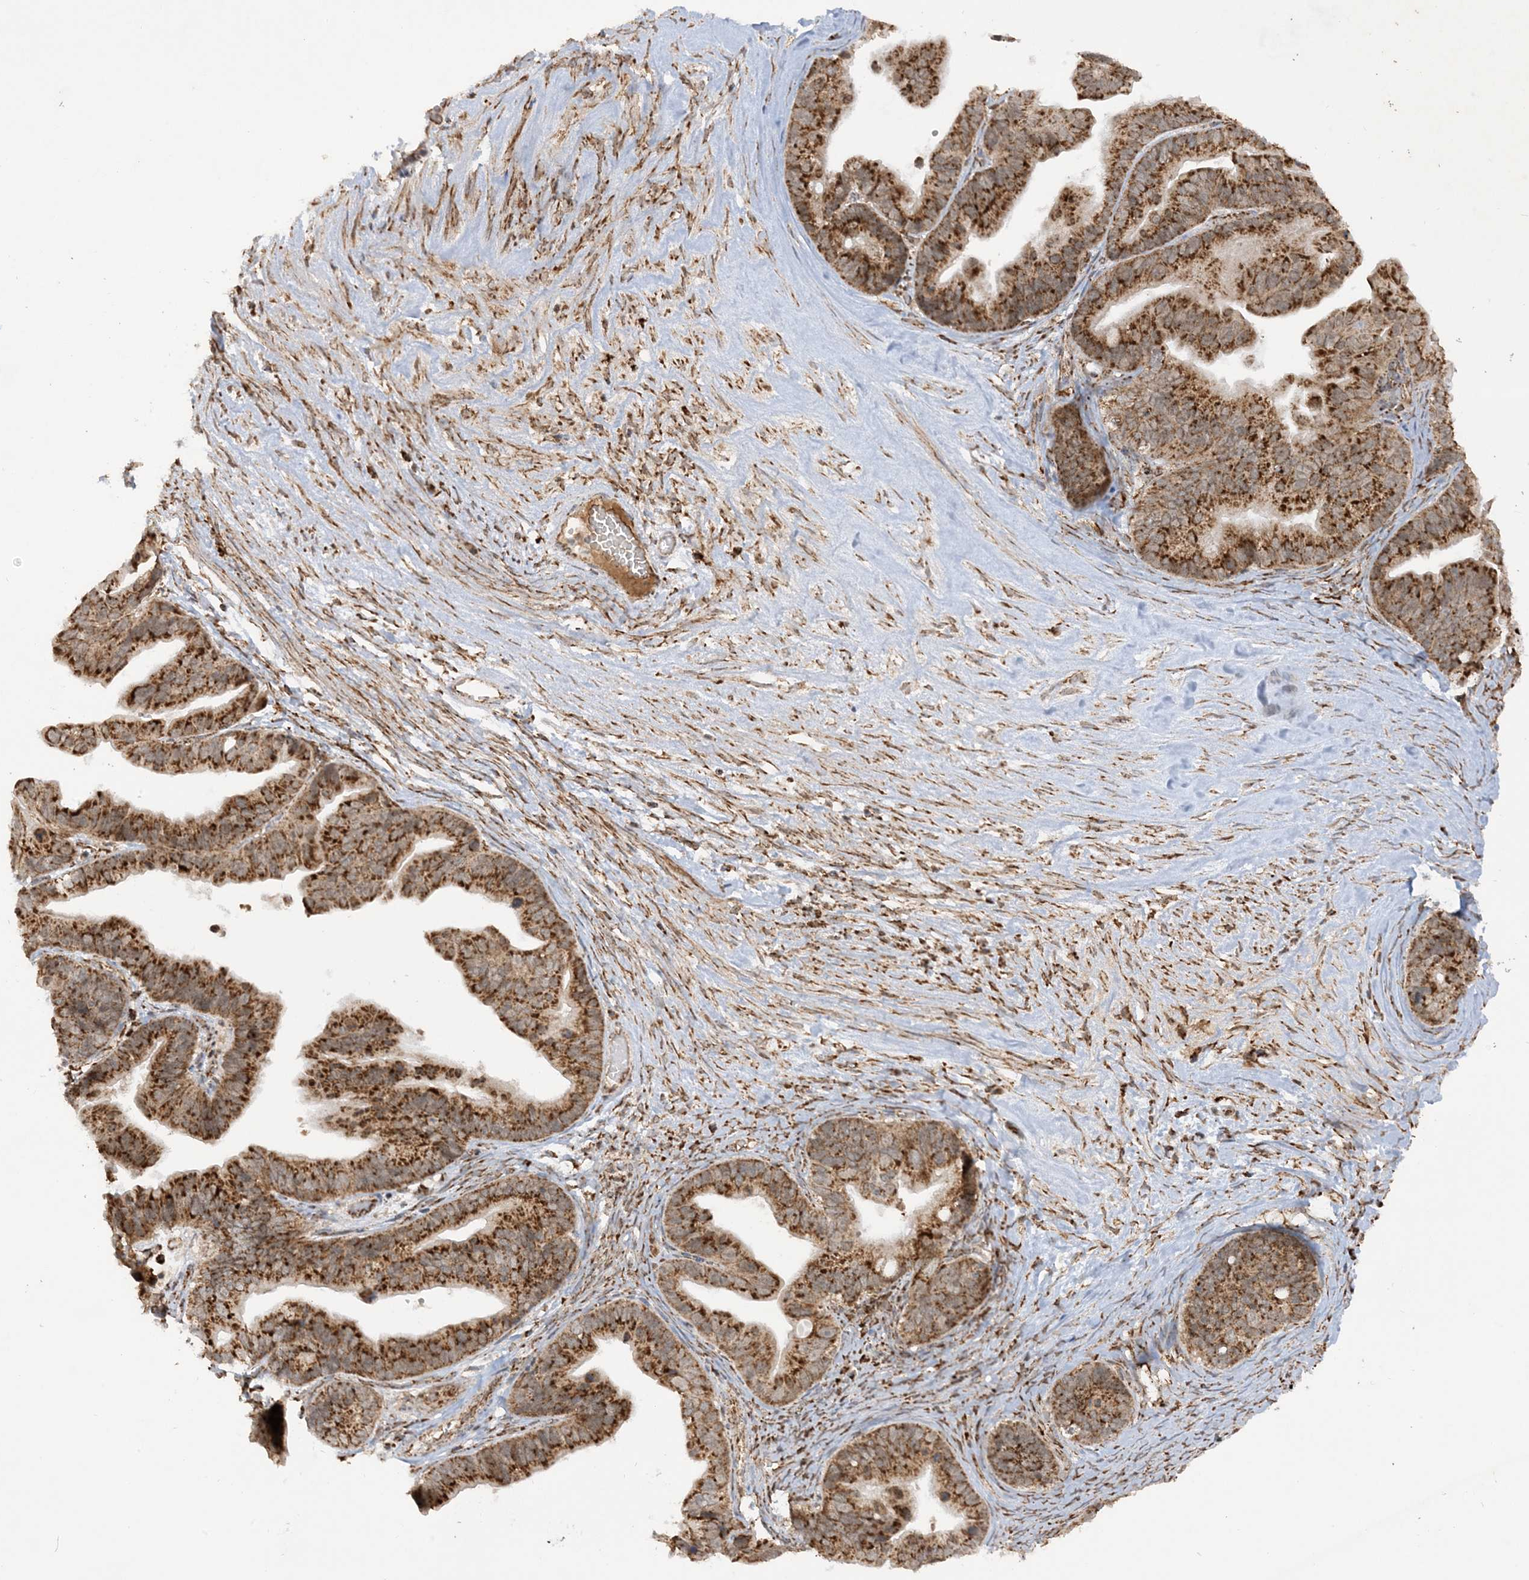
{"staining": {"intensity": "strong", "quantity": ">75%", "location": "cytoplasmic/membranous"}, "tissue": "ovarian cancer", "cell_type": "Tumor cells", "image_type": "cancer", "snomed": [{"axis": "morphology", "description": "Cystadenocarcinoma, serous, NOS"}, {"axis": "topography", "description": "Ovary"}], "caption": "DAB immunohistochemical staining of ovarian cancer displays strong cytoplasmic/membranous protein positivity in about >75% of tumor cells.", "gene": "NDUFAF3", "patient": {"sex": "female", "age": 56}}